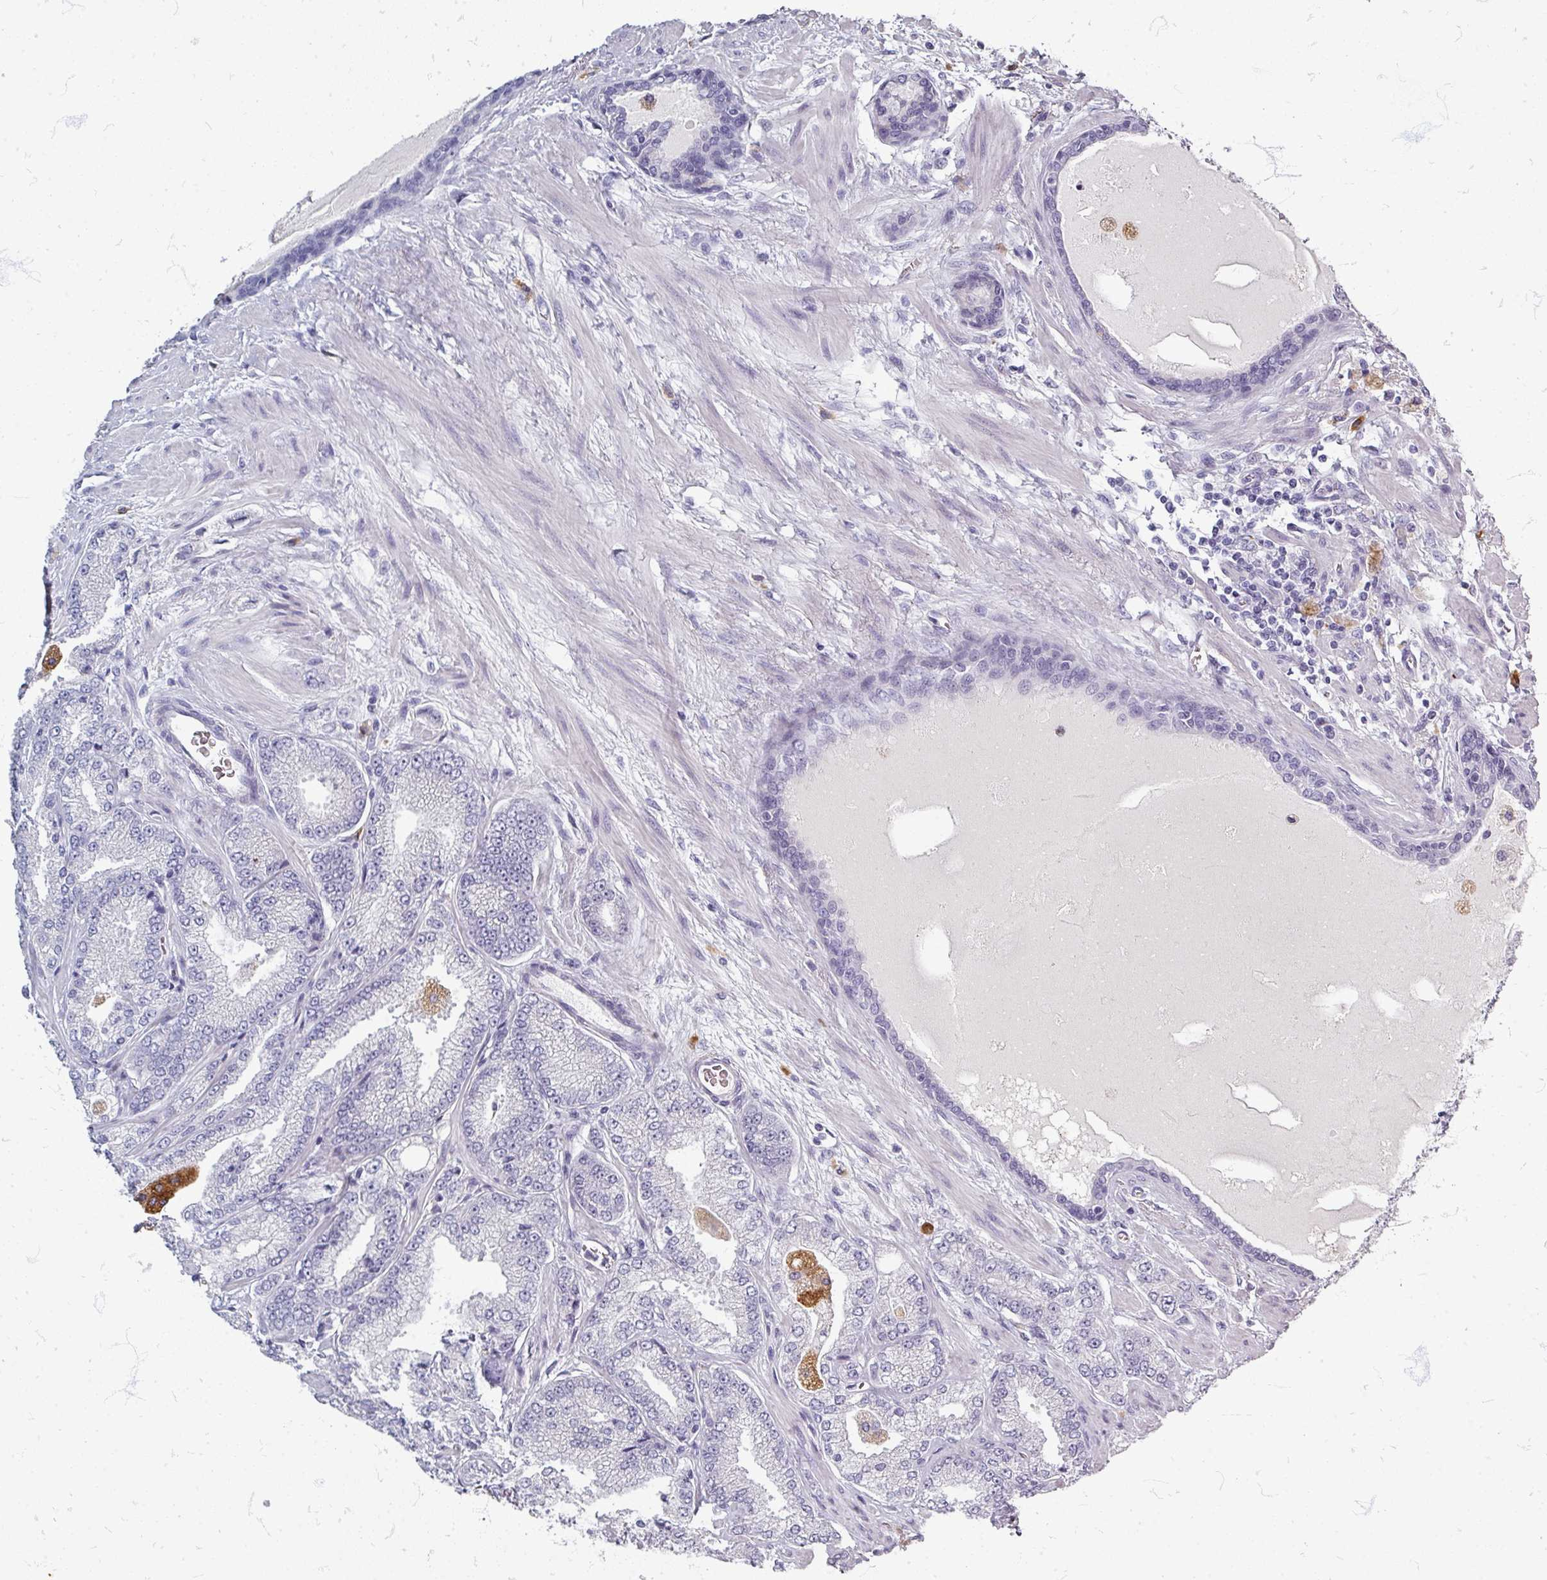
{"staining": {"intensity": "negative", "quantity": "none", "location": "none"}, "tissue": "prostate cancer", "cell_type": "Tumor cells", "image_type": "cancer", "snomed": [{"axis": "morphology", "description": "Adenocarcinoma, High grade"}, {"axis": "topography", "description": "Prostate"}], "caption": "The immunohistochemistry (IHC) histopathology image has no significant staining in tumor cells of prostate adenocarcinoma (high-grade) tissue.", "gene": "ZNF878", "patient": {"sex": "male", "age": 68}}